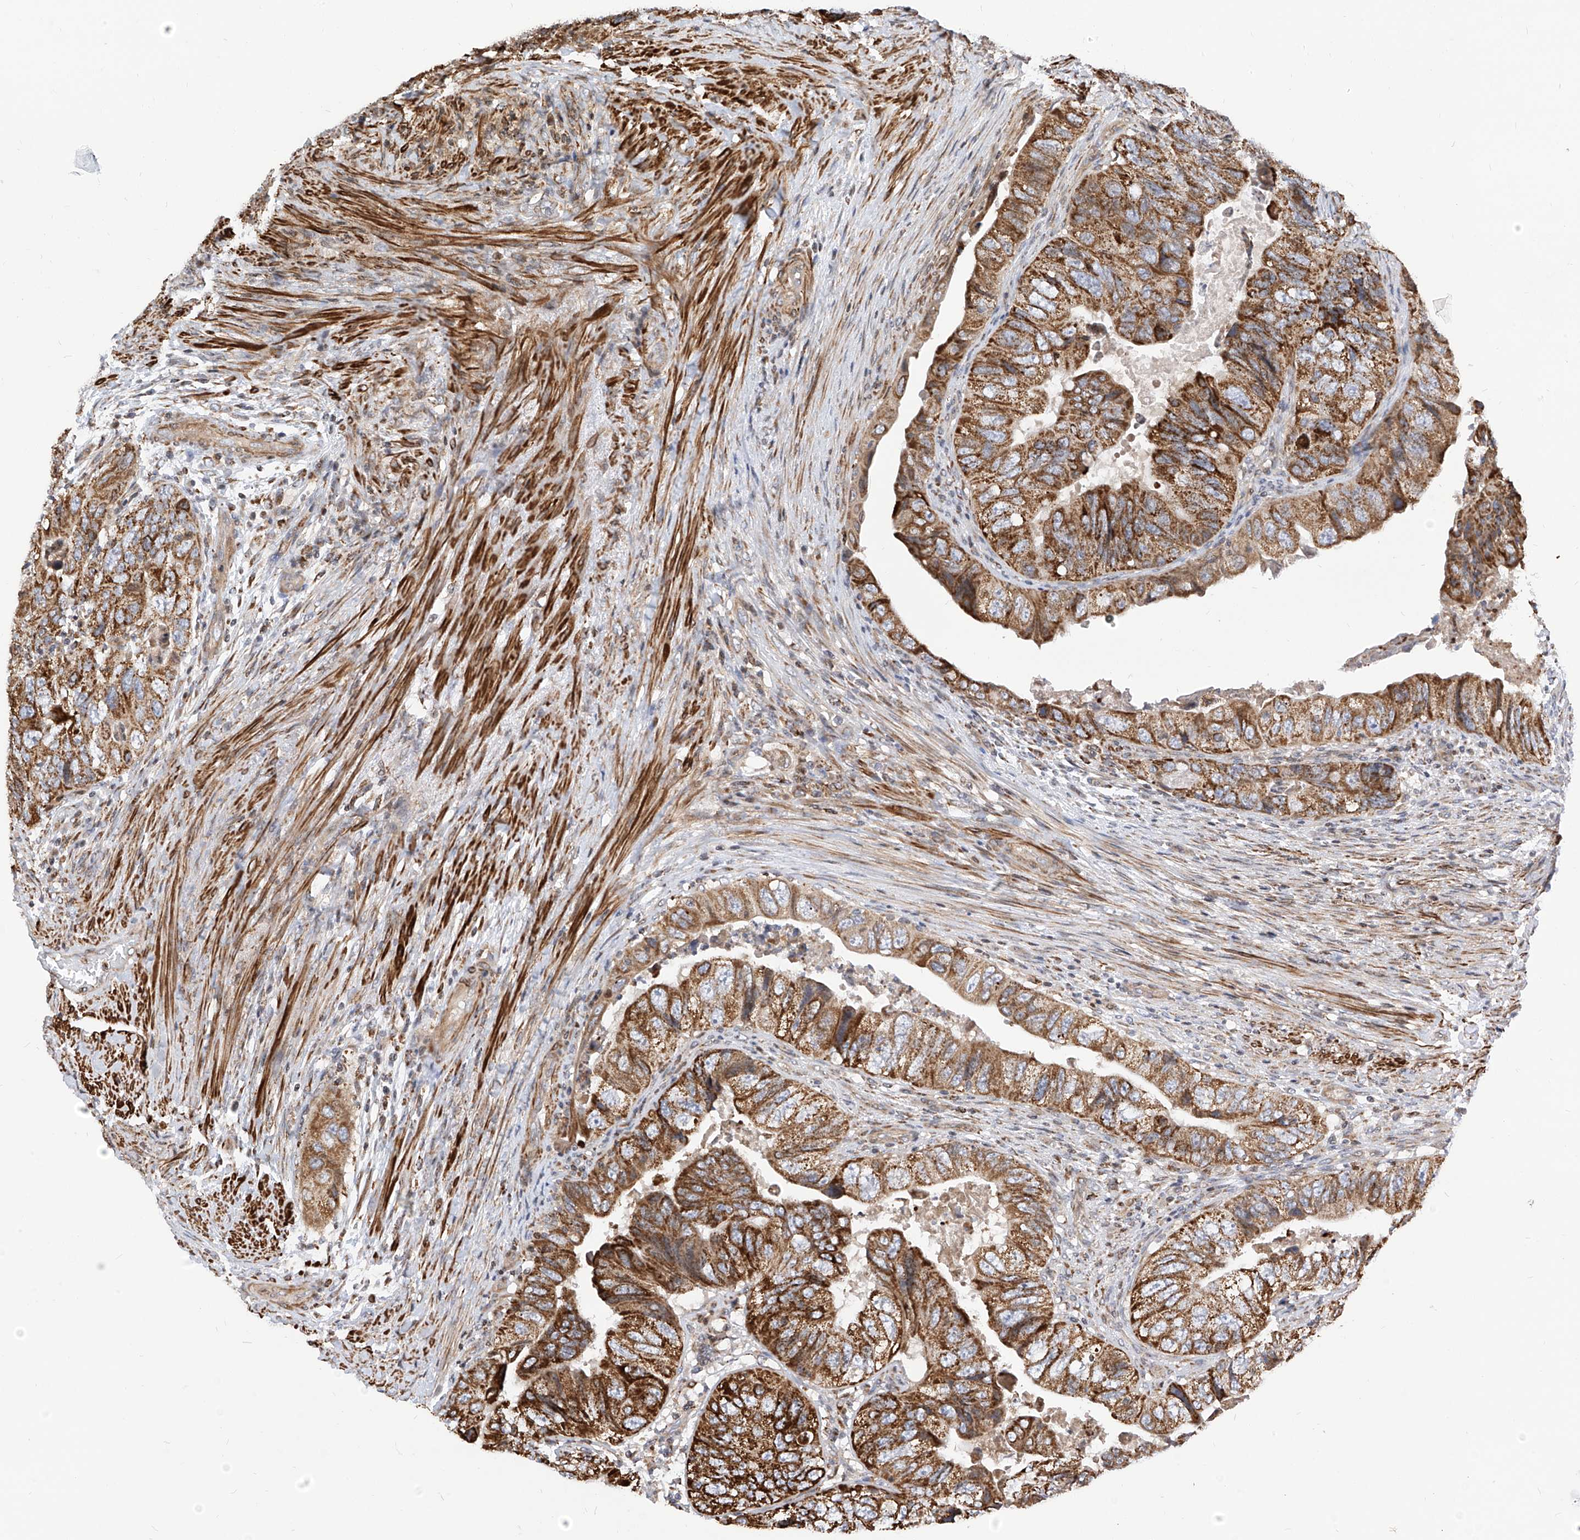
{"staining": {"intensity": "strong", "quantity": ">75%", "location": "cytoplasmic/membranous"}, "tissue": "colorectal cancer", "cell_type": "Tumor cells", "image_type": "cancer", "snomed": [{"axis": "morphology", "description": "Adenocarcinoma, NOS"}, {"axis": "topography", "description": "Rectum"}], "caption": "Human adenocarcinoma (colorectal) stained with a protein marker shows strong staining in tumor cells.", "gene": "TTLL8", "patient": {"sex": "male", "age": 63}}